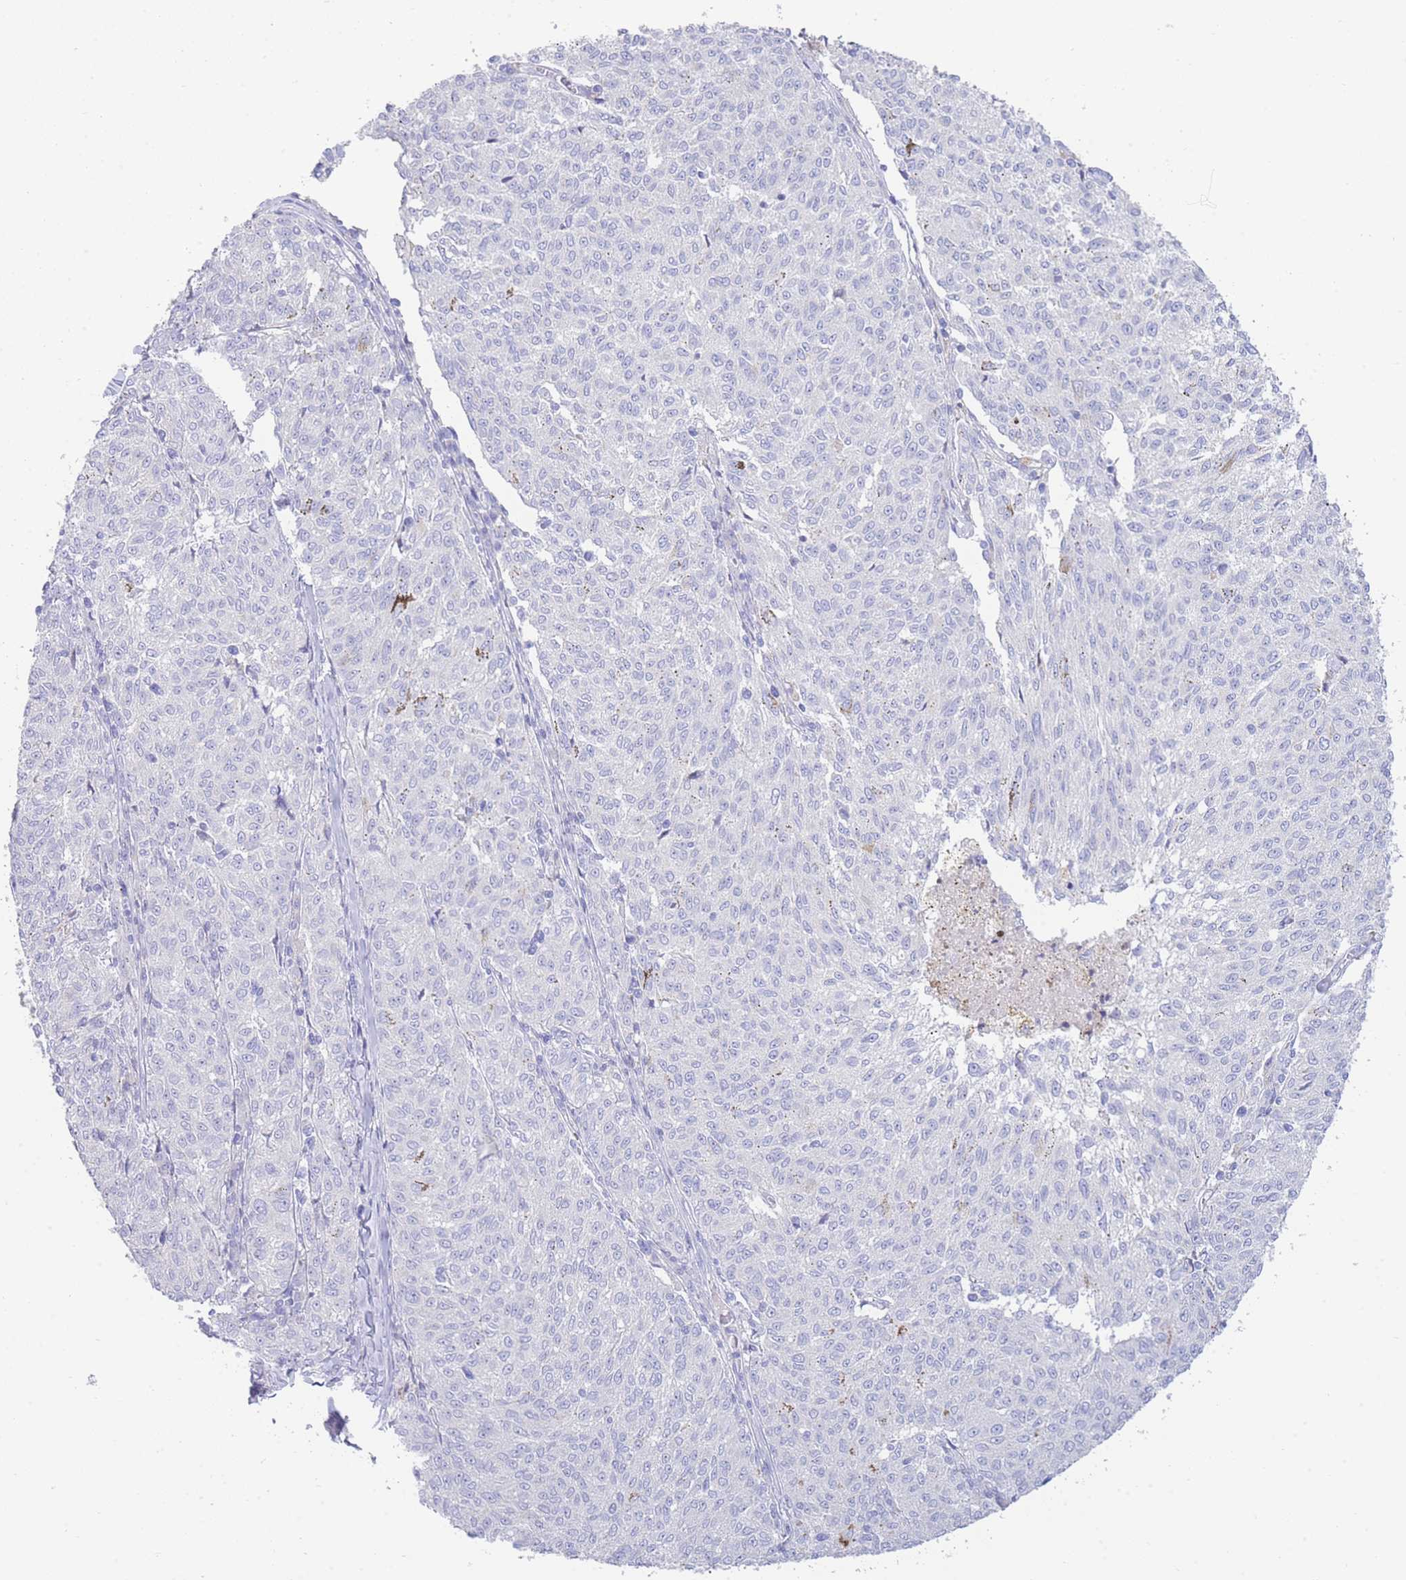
{"staining": {"intensity": "negative", "quantity": "none", "location": "none"}, "tissue": "melanoma", "cell_type": "Tumor cells", "image_type": "cancer", "snomed": [{"axis": "morphology", "description": "Malignant melanoma, NOS"}, {"axis": "topography", "description": "Skin"}], "caption": "A high-resolution histopathology image shows IHC staining of melanoma, which shows no significant positivity in tumor cells.", "gene": "LRRC37A", "patient": {"sex": "female", "age": 72}}